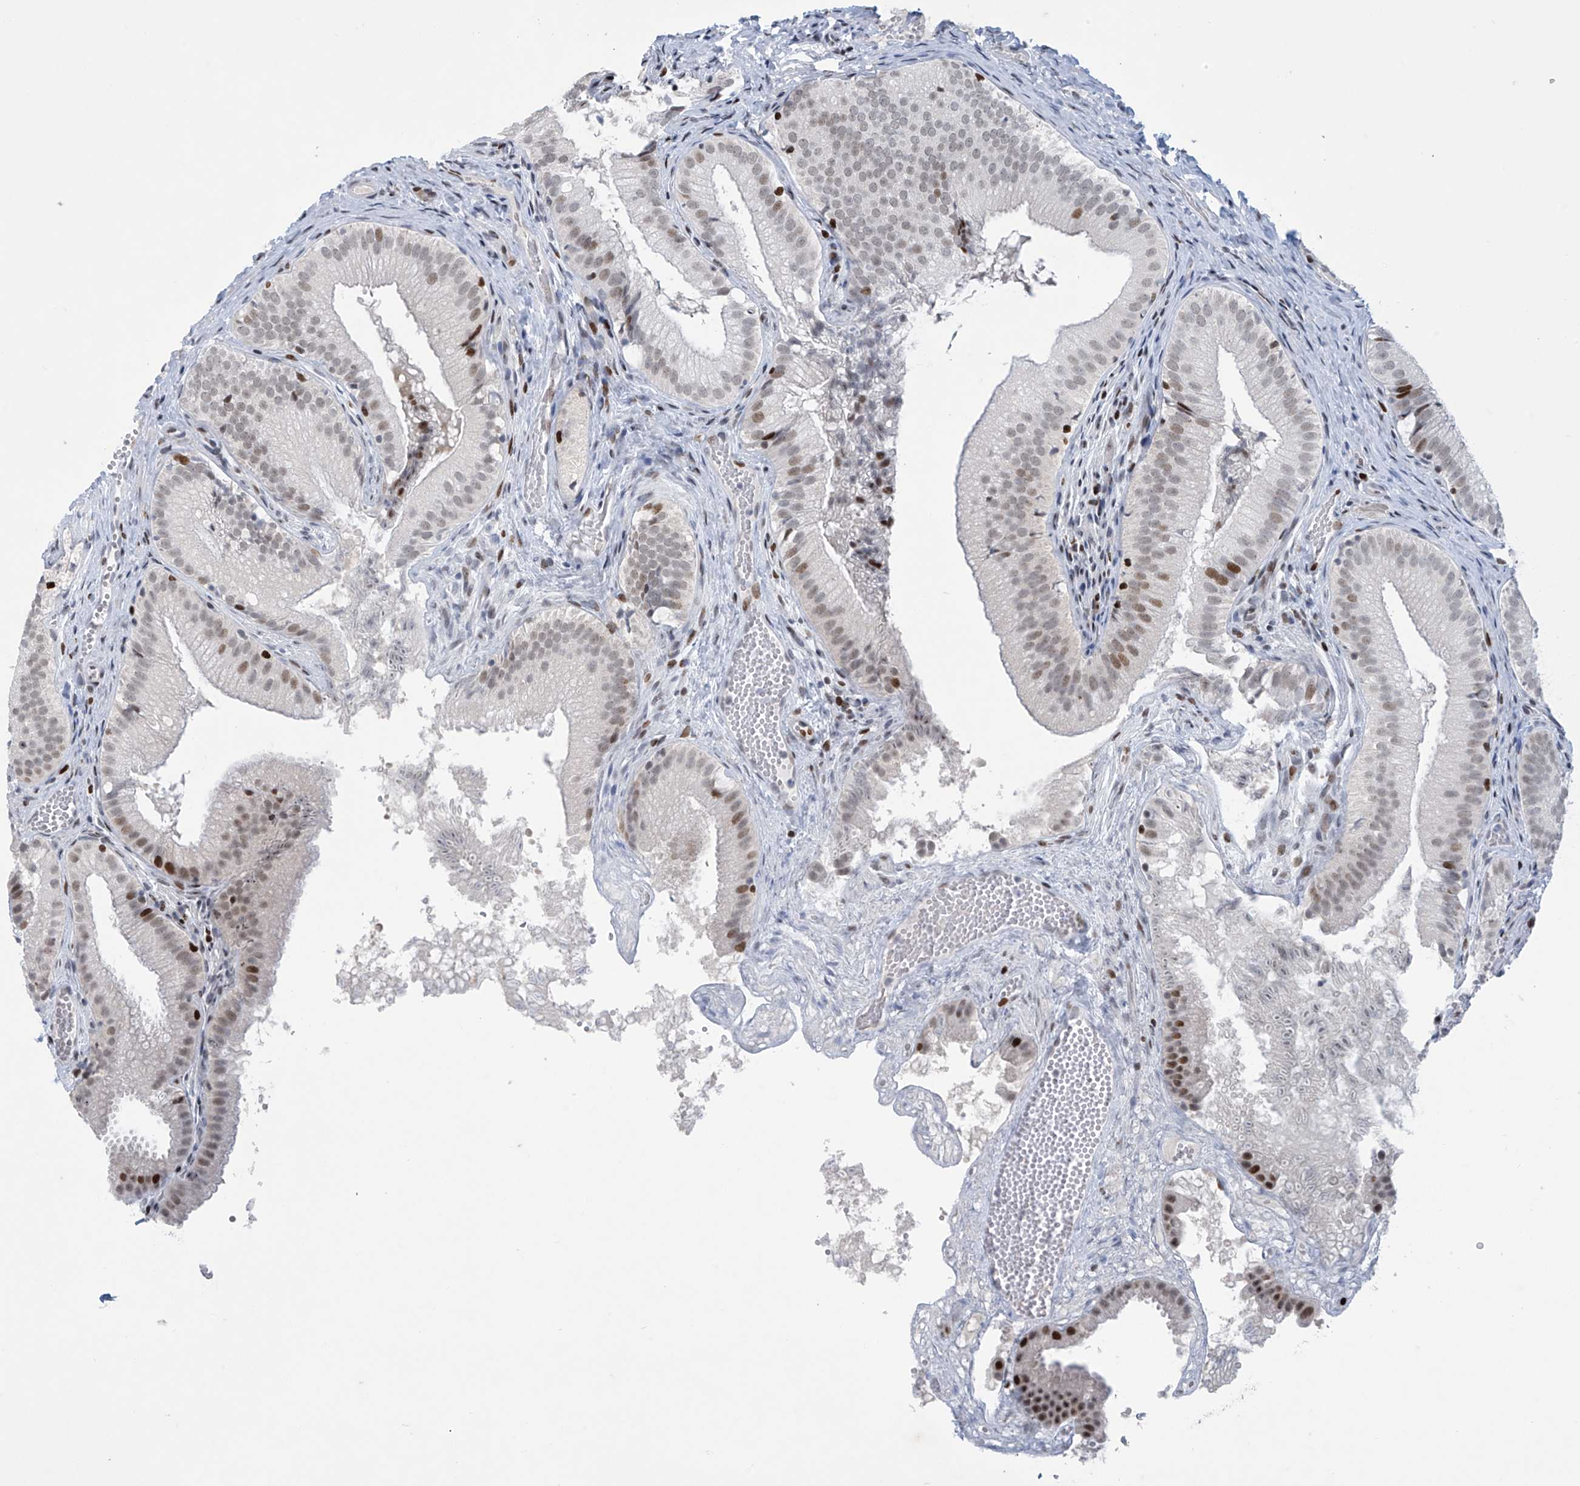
{"staining": {"intensity": "moderate", "quantity": ">75%", "location": "nuclear"}, "tissue": "gallbladder", "cell_type": "Glandular cells", "image_type": "normal", "snomed": [{"axis": "morphology", "description": "Normal tissue, NOS"}, {"axis": "topography", "description": "Gallbladder"}], "caption": "This histopathology image exhibits normal gallbladder stained with IHC to label a protein in brown. The nuclear of glandular cells show moderate positivity for the protein. Nuclei are counter-stained blue.", "gene": "RFX7", "patient": {"sex": "female", "age": 30}}